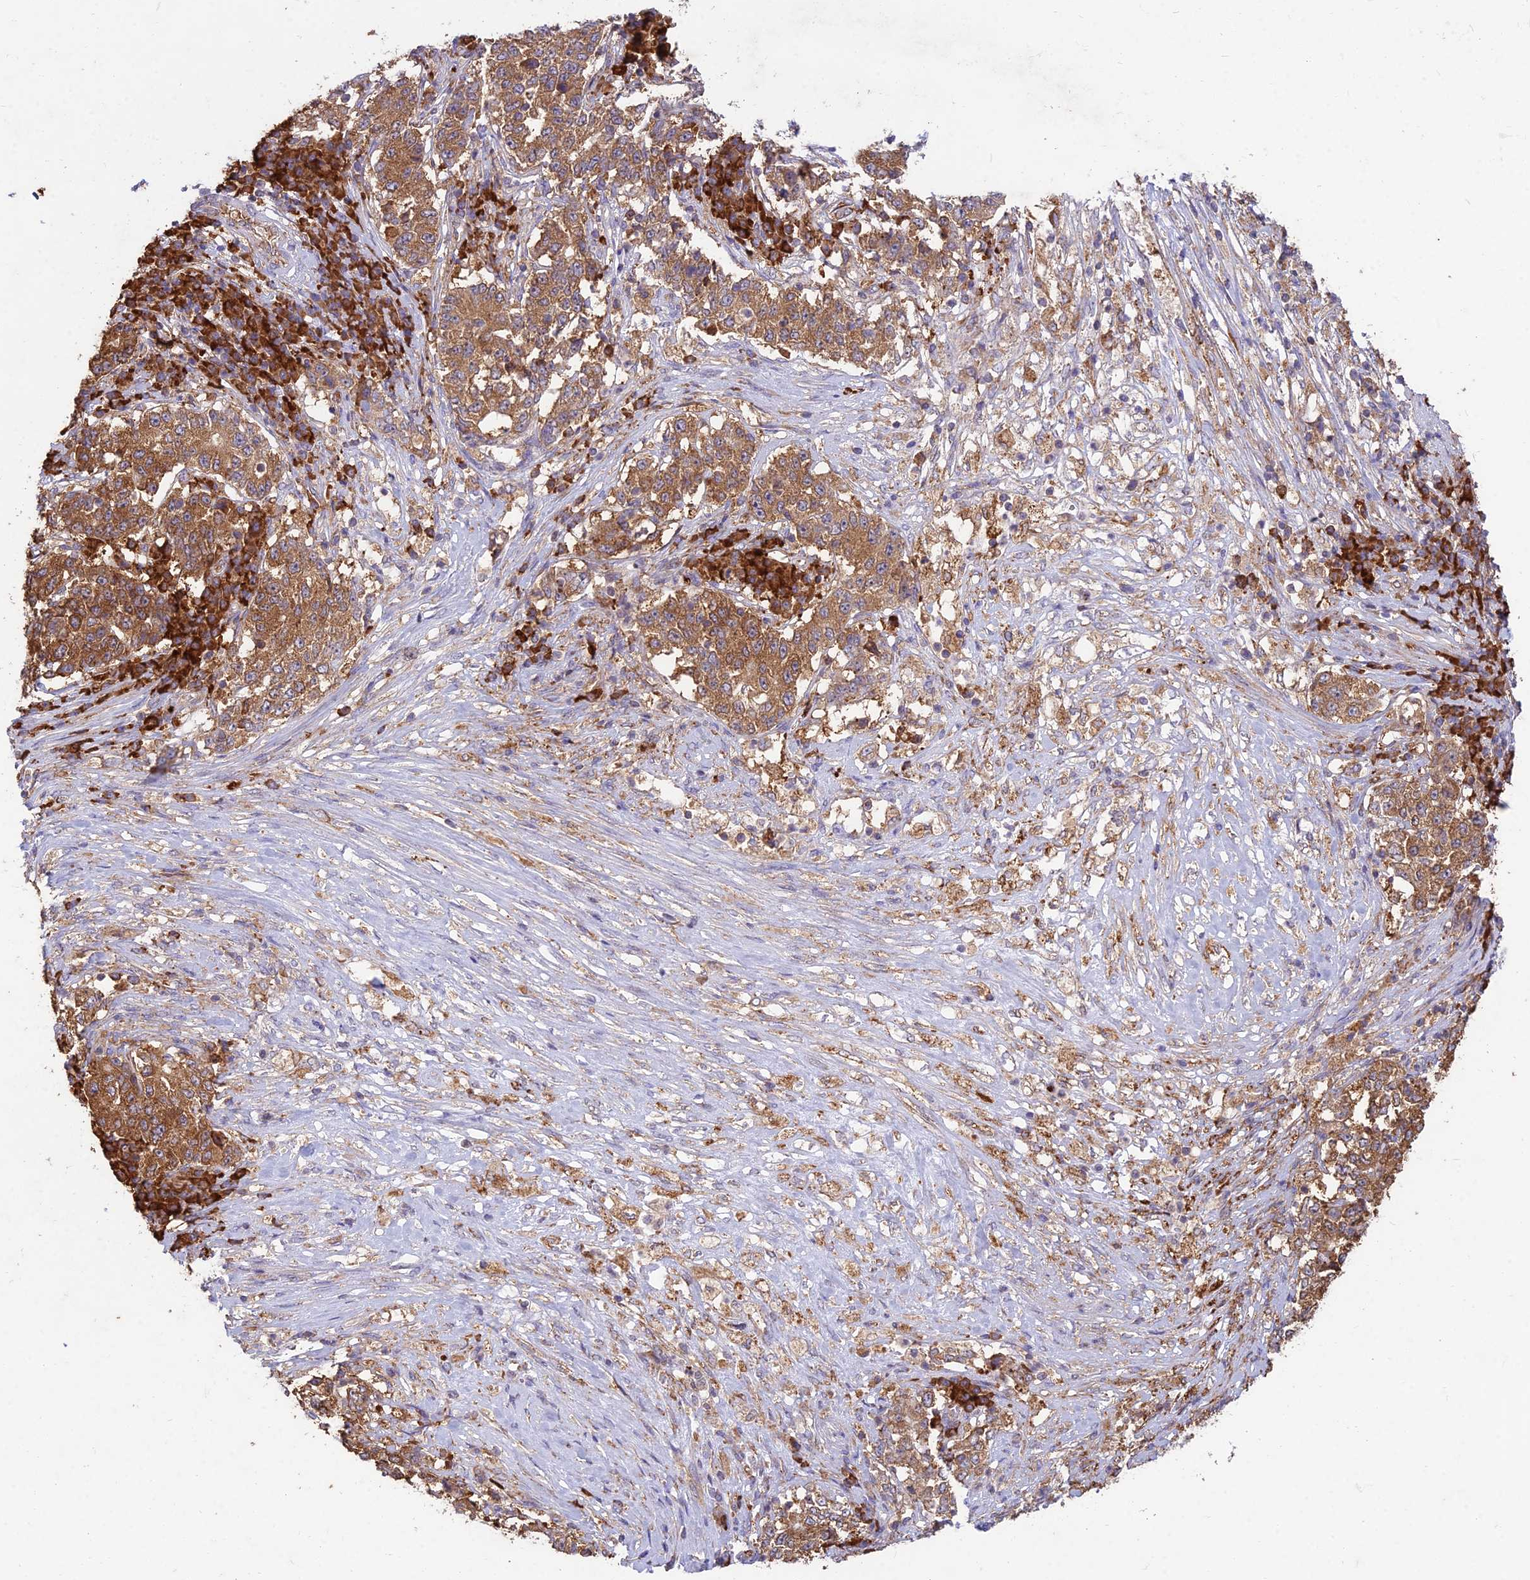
{"staining": {"intensity": "moderate", "quantity": ">75%", "location": "cytoplasmic/membranous"}, "tissue": "stomach cancer", "cell_type": "Tumor cells", "image_type": "cancer", "snomed": [{"axis": "morphology", "description": "Adenocarcinoma, NOS"}, {"axis": "topography", "description": "Stomach"}], "caption": "DAB immunohistochemical staining of adenocarcinoma (stomach) displays moderate cytoplasmic/membranous protein positivity in approximately >75% of tumor cells.", "gene": "NXNL2", "patient": {"sex": "male", "age": 59}}